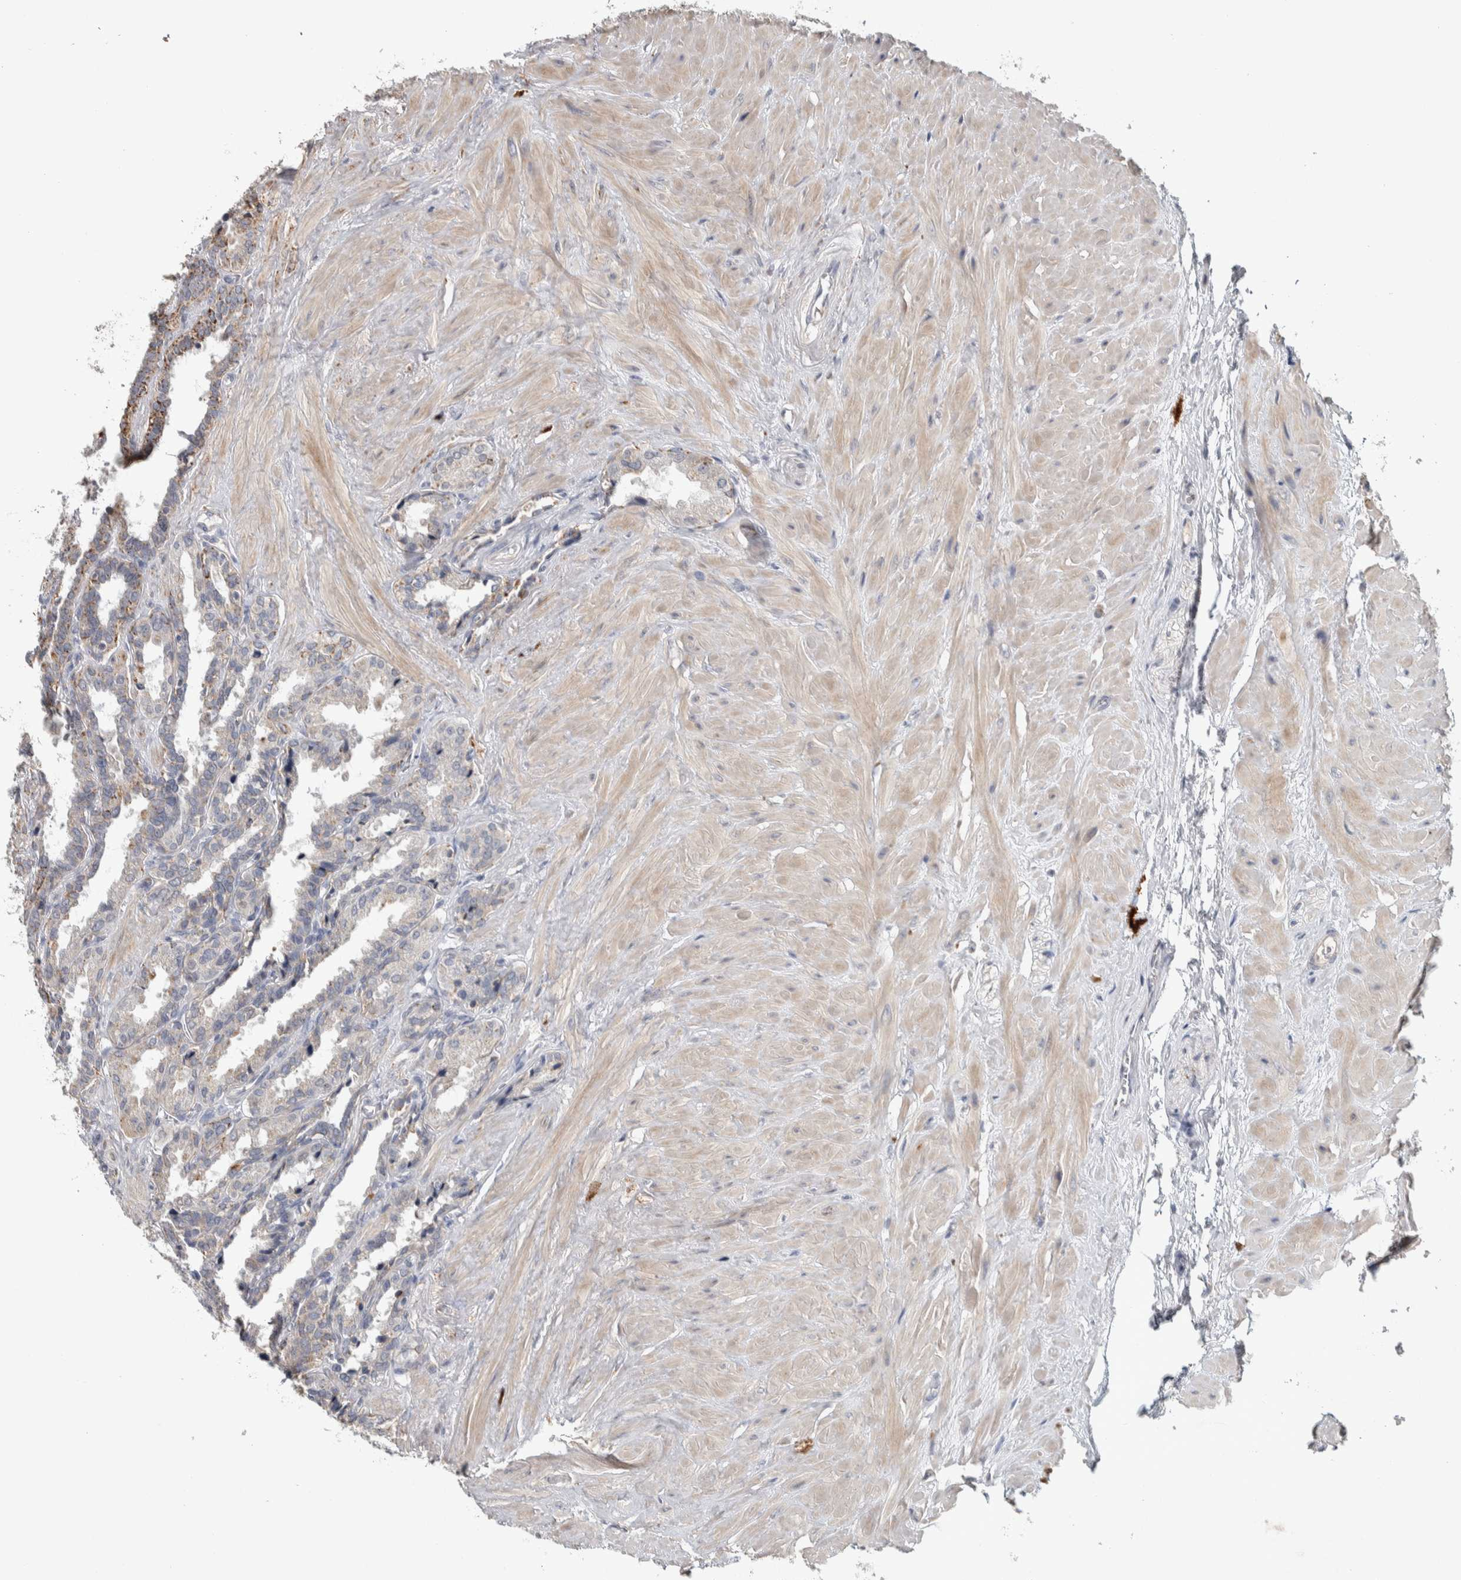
{"staining": {"intensity": "weak", "quantity": "<25%", "location": "cytoplasmic/membranous"}, "tissue": "seminal vesicle", "cell_type": "Glandular cells", "image_type": "normal", "snomed": [{"axis": "morphology", "description": "Normal tissue, NOS"}, {"axis": "topography", "description": "Seminal veicle"}], "caption": "Glandular cells are negative for protein expression in benign human seminal vesicle. The staining was performed using DAB to visualize the protein expression in brown, while the nuclei were stained in blue with hematoxylin (Magnification: 20x).", "gene": "FAM78A", "patient": {"sex": "male", "age": 46}}